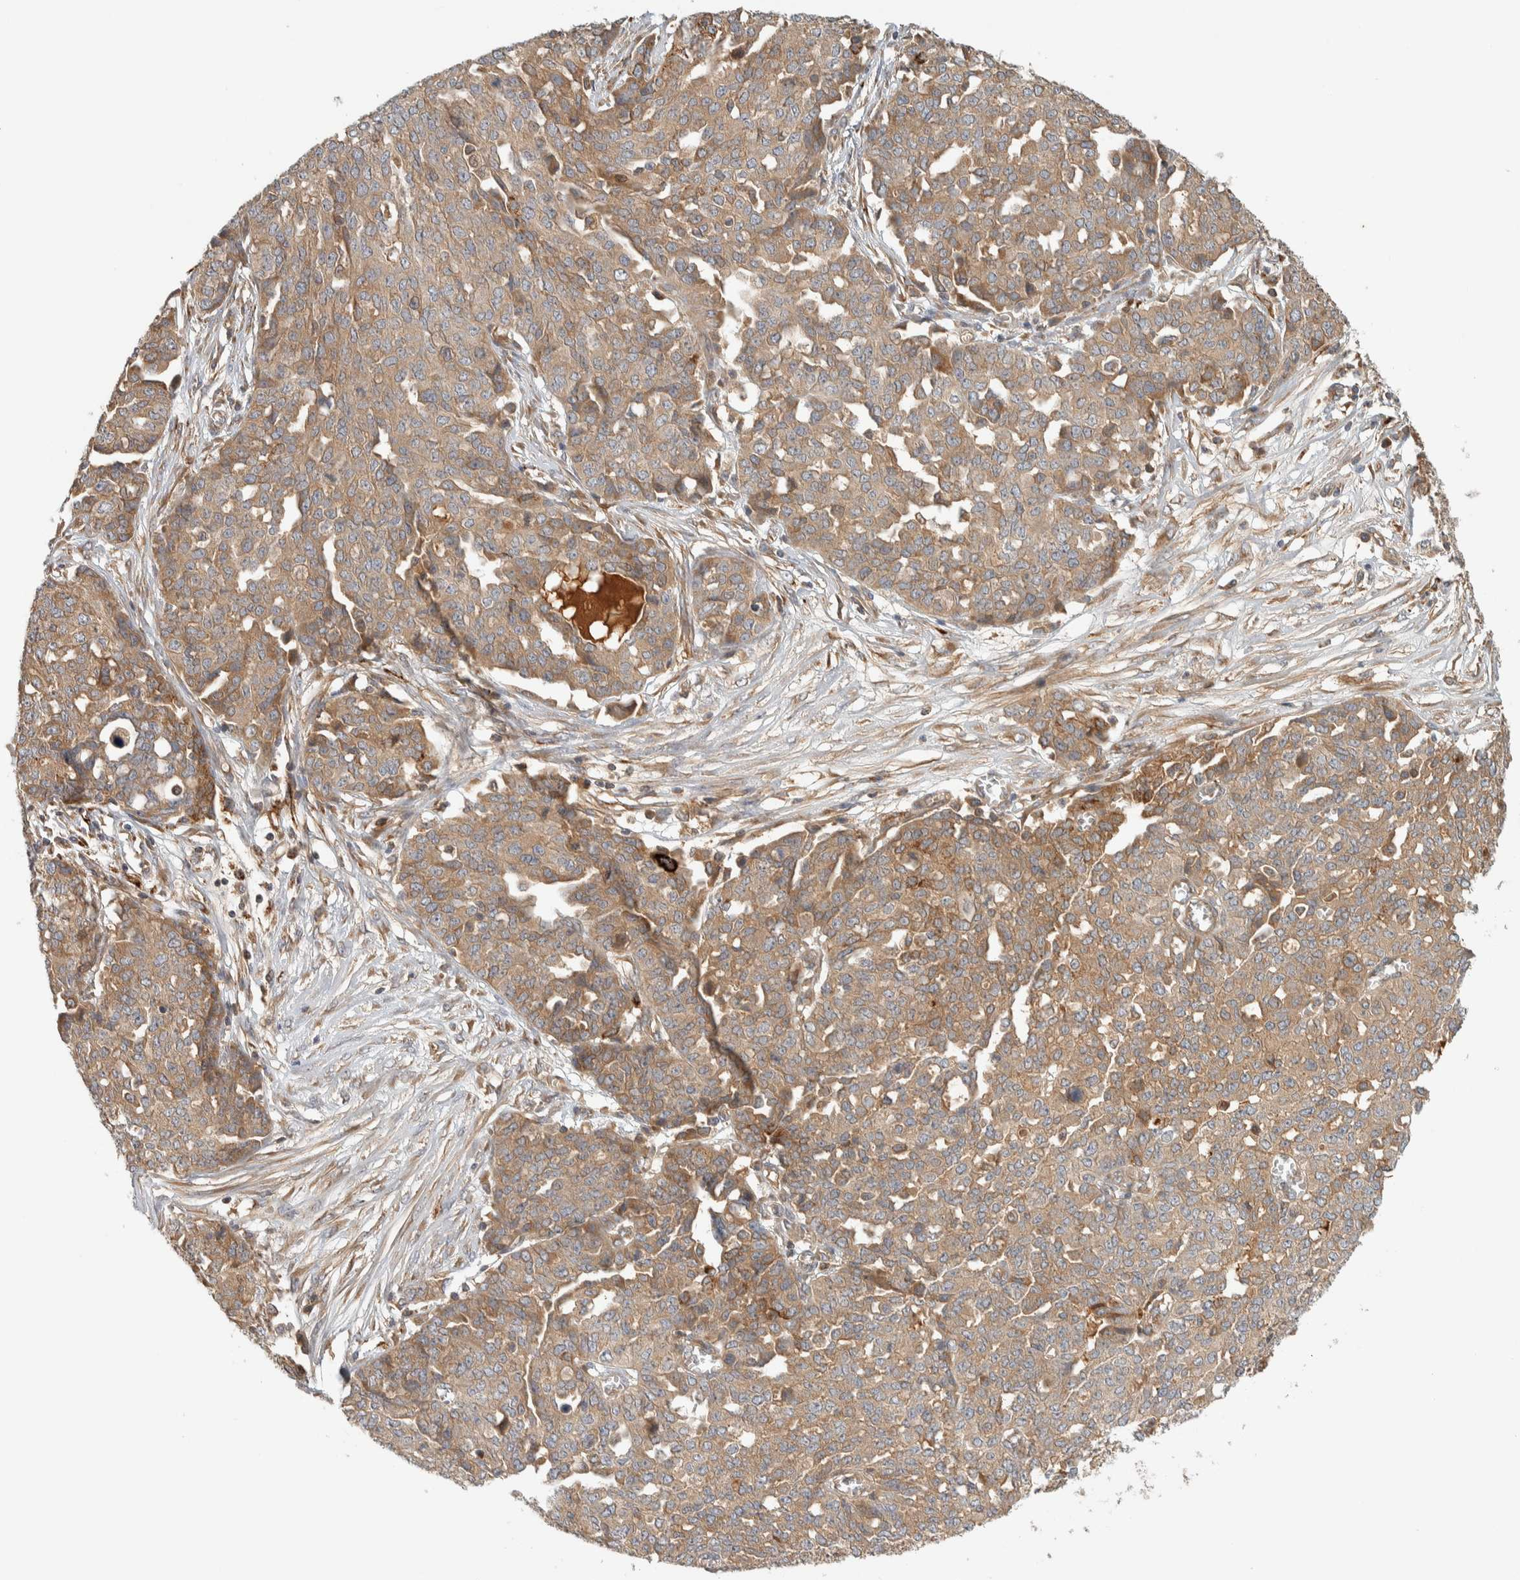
{"staining": {"intensity": "moderate", "quantity": ">75%", "location": "cytoplasmic/membranous"}, "tissue": "ovarian cancer", "cell_type": "Tumor cells", "image_type": "cancer", "snomed": [{"axis": "morphology", "description": "Cystadenocarcinoma, serous, NOS"}, {"axis": "topography", "description": "Soft tissue"}, {"axis": "topography", "description": "Ovary"}], "caption": "Immunohistochemistry (DAB (3,3'-diaminobenzidine)) staining of ovarian cancer (serous cystadenocarcinoma) demonstrates moderate cytoplasmic/membranous protein positivity in approximately >75% of tumor cells.", "gene": "FAM167A", "patient": {"sex": "female", "age": 57}}